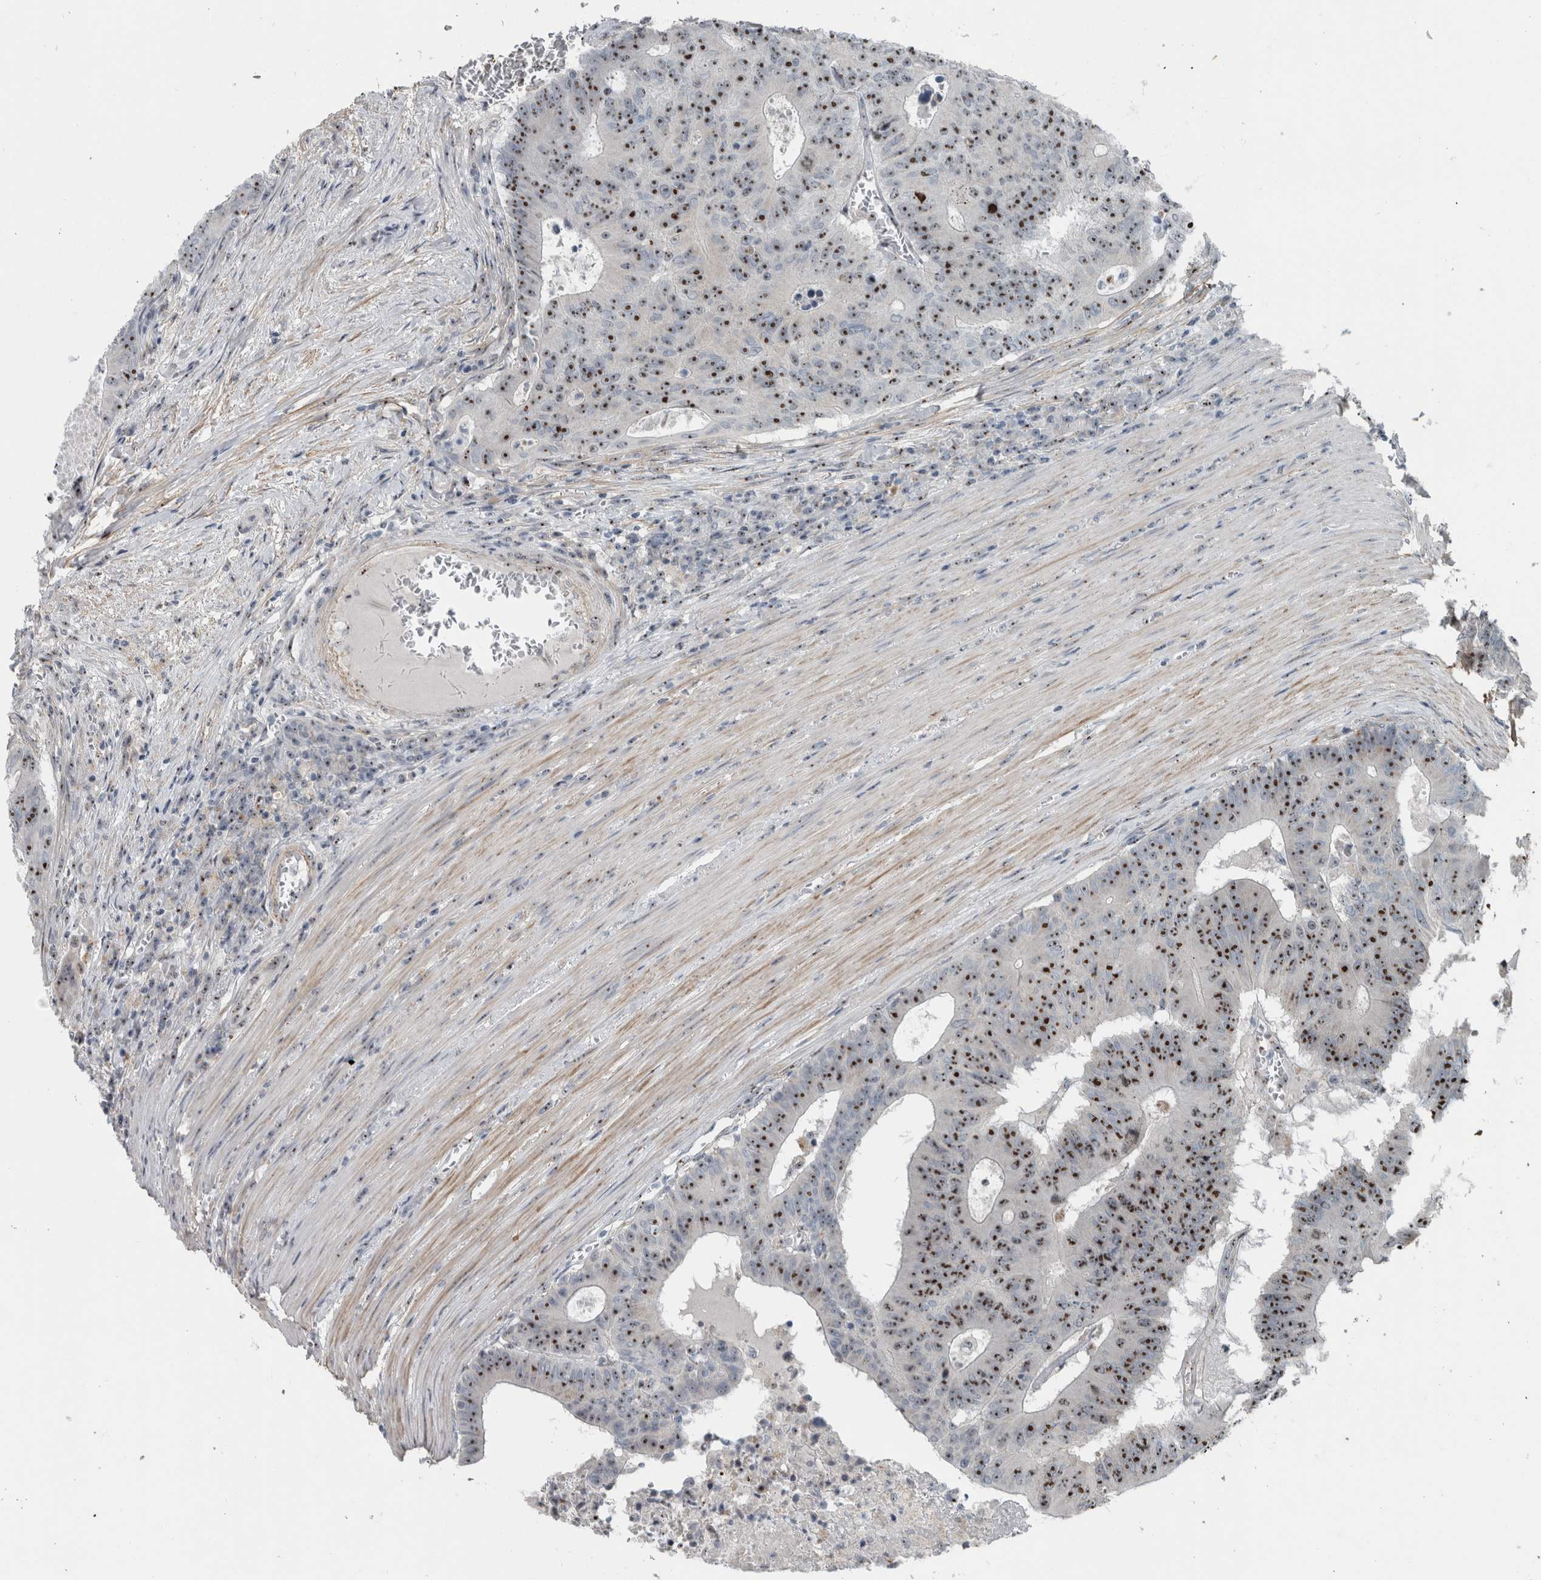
{"staining": {"intensity": "strong", "quantity": ">75%", "location": "nuclear"}, "tissue": "colorectal cancer", "cell_type": "Tumor cells", "image_type": "cancer", "snomed": [{"axis": "morphology", "description": "Adenocarcinoma, NOS"}, {"axis": "topography", "description": "Colon"}], "caption": "This micrograph displays immunohistochemistry staining of human colorectal cancer, with high strong nuclear expression in approximately >75% of tumor cells.", "gene": "UTP6", "patient": {"sex": "male", "age": 87}}